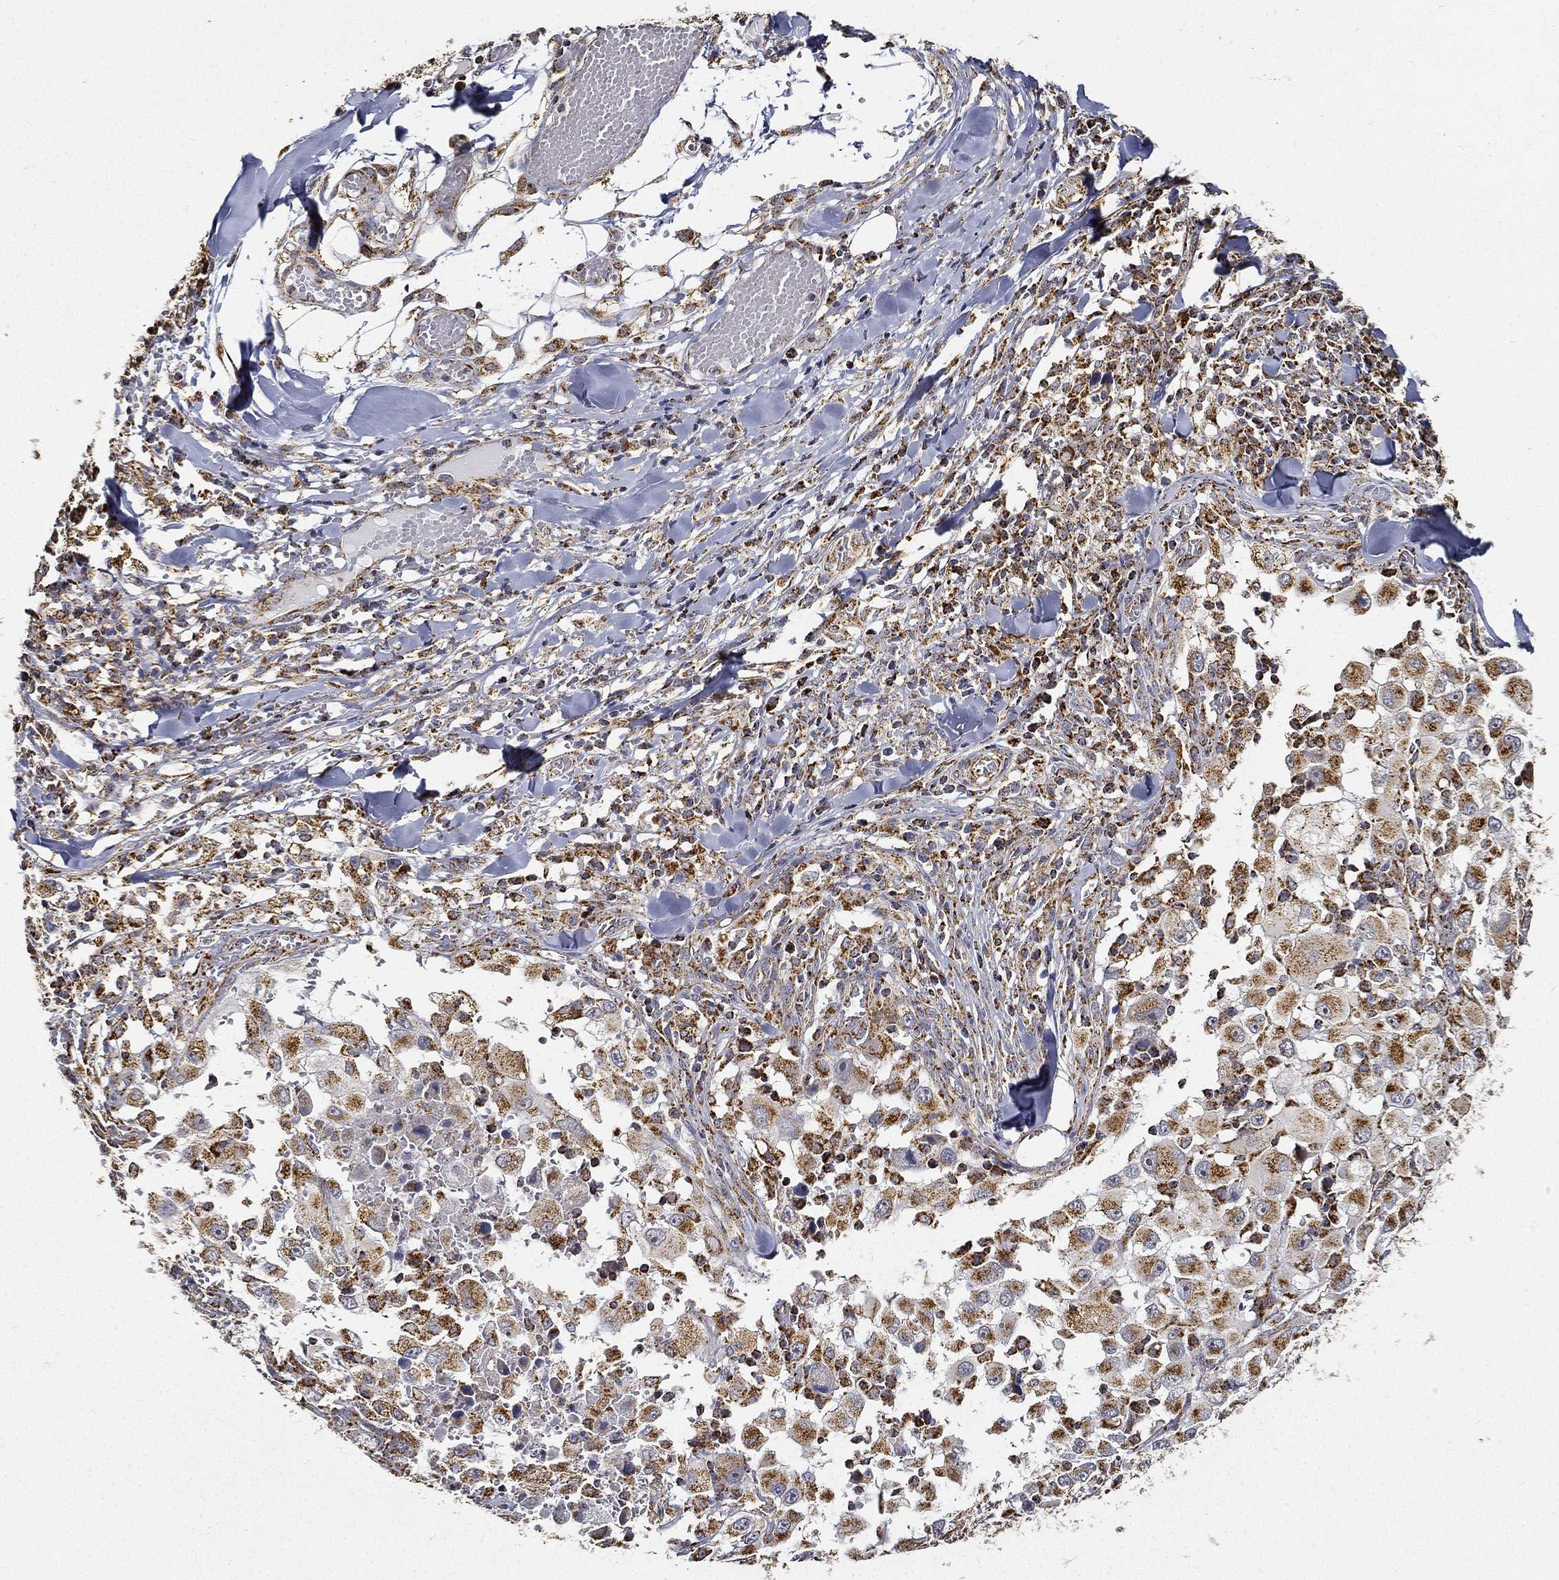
{"staining": {"intensity": "moderate", "quantity": ">75%", "location": "cytoplasmic/membranous"}, "tissue": "melanoma", "cell_type": "Tumor cells", "image_type": "cancer", "snomed": [{"axis": "morphology", "description": "Malignant melanoma, Metastatic site"}, {"axis": "topography", "description": "Lymph node"}], "caption": "Human malignant melanoma (metastatic site) stained with a protein marker demonstrates moderate staining in tumor cells.", "gene": "NDUFAB1", "patient": {"sex": "male", "age": 50}}